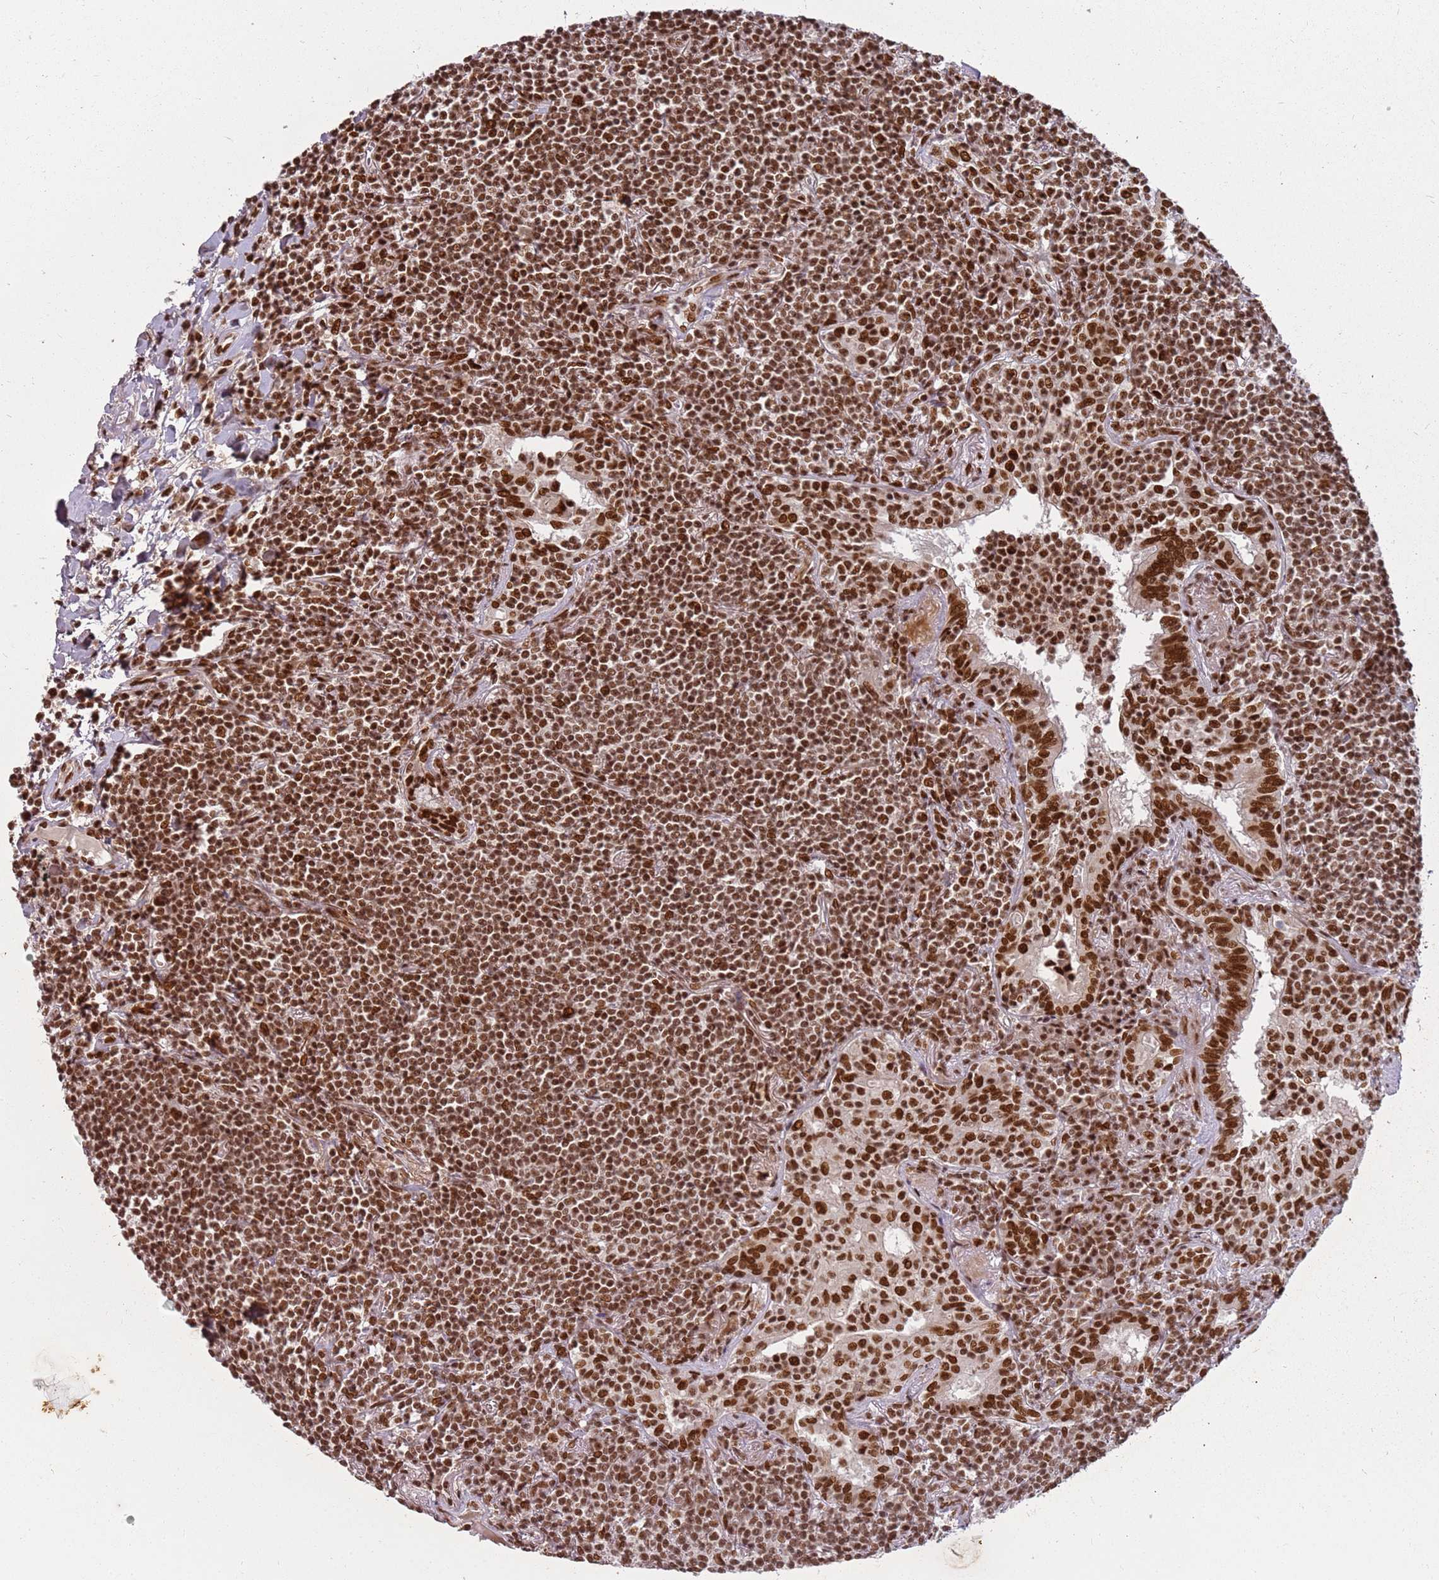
{"staining": {"intensity": "strong", "quantity": ">75%", "location": "nuclear"}, "tissue": "lymphoma", "cell_type": "Tumor cells", "image_type": "cancer", "snomed": [{"axis": "morphology", "description": "Malignant lymphoma, non-Hodgkin's type, Low grade"}, {"axis": "topography", "description": "Lung"}], "caption": "Lymphoma stained with a protein marker reveals strong staining in tumor cells.", "gene": "TENT4A", "patient": {"sex": "female", "age": 71}}